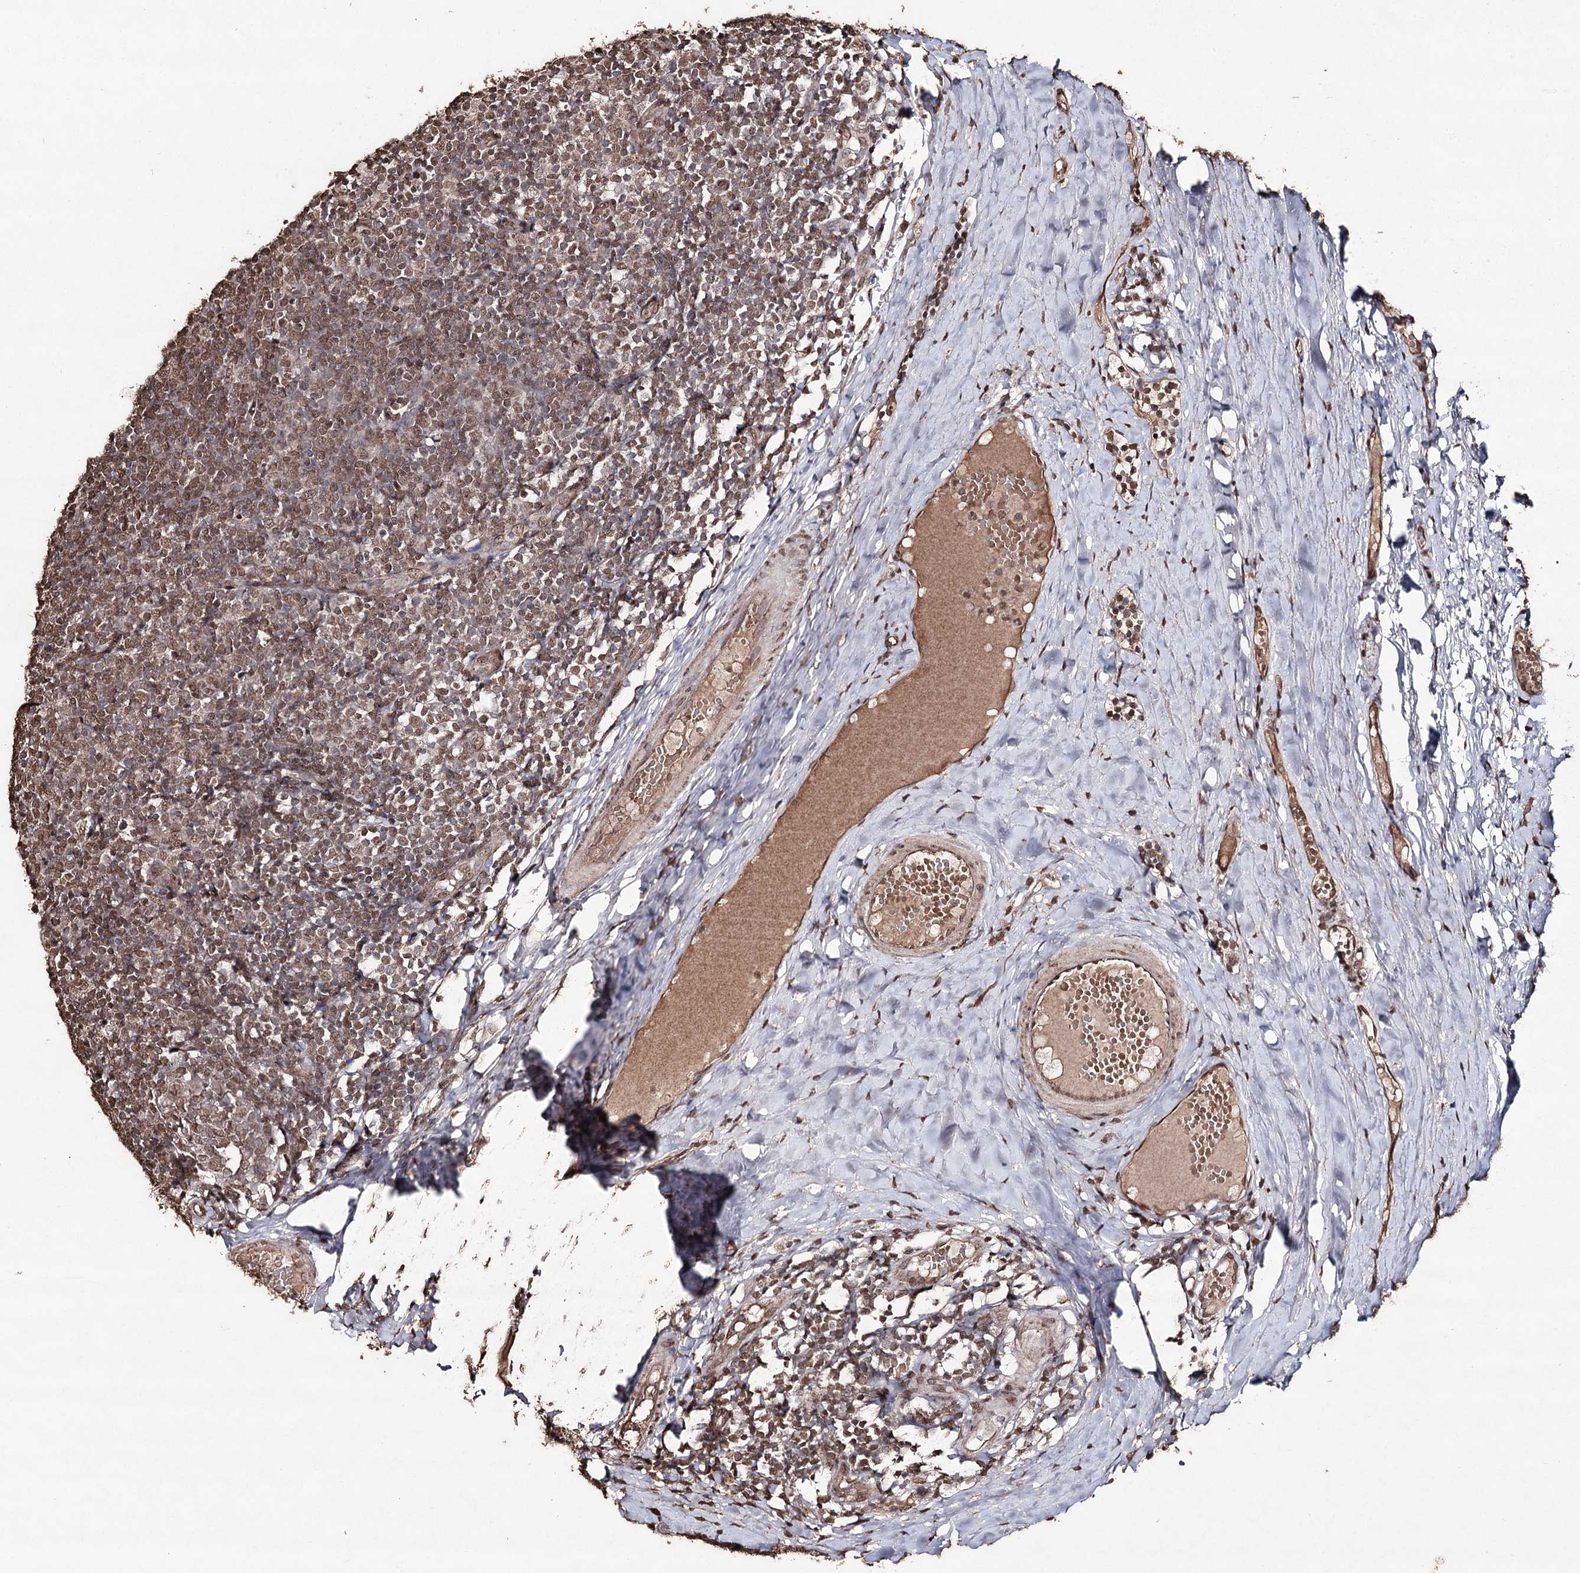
{"staining": {"intensity": "moderate", "quantity": ">75%", "location": "nuclear"}, "tissue": "tonsil", "cell_type": "Germinal center cells", "image_type": "normal", "snomed": [{"axis": "morphology", "description": "Normal tissue, NOS"}, {"axis": "topography", "description": "Tonsil"}], "caption": "Immunohistochemical staining of benign human tonsil demonstrates medium levels of moderate nuclear expression in approximately >75% of germinal center cells. (DAB = brown stain, brightfield microscopy at high magnification).", "gene": "ATG14", "patient": {"sex": "female", "age": 19}}